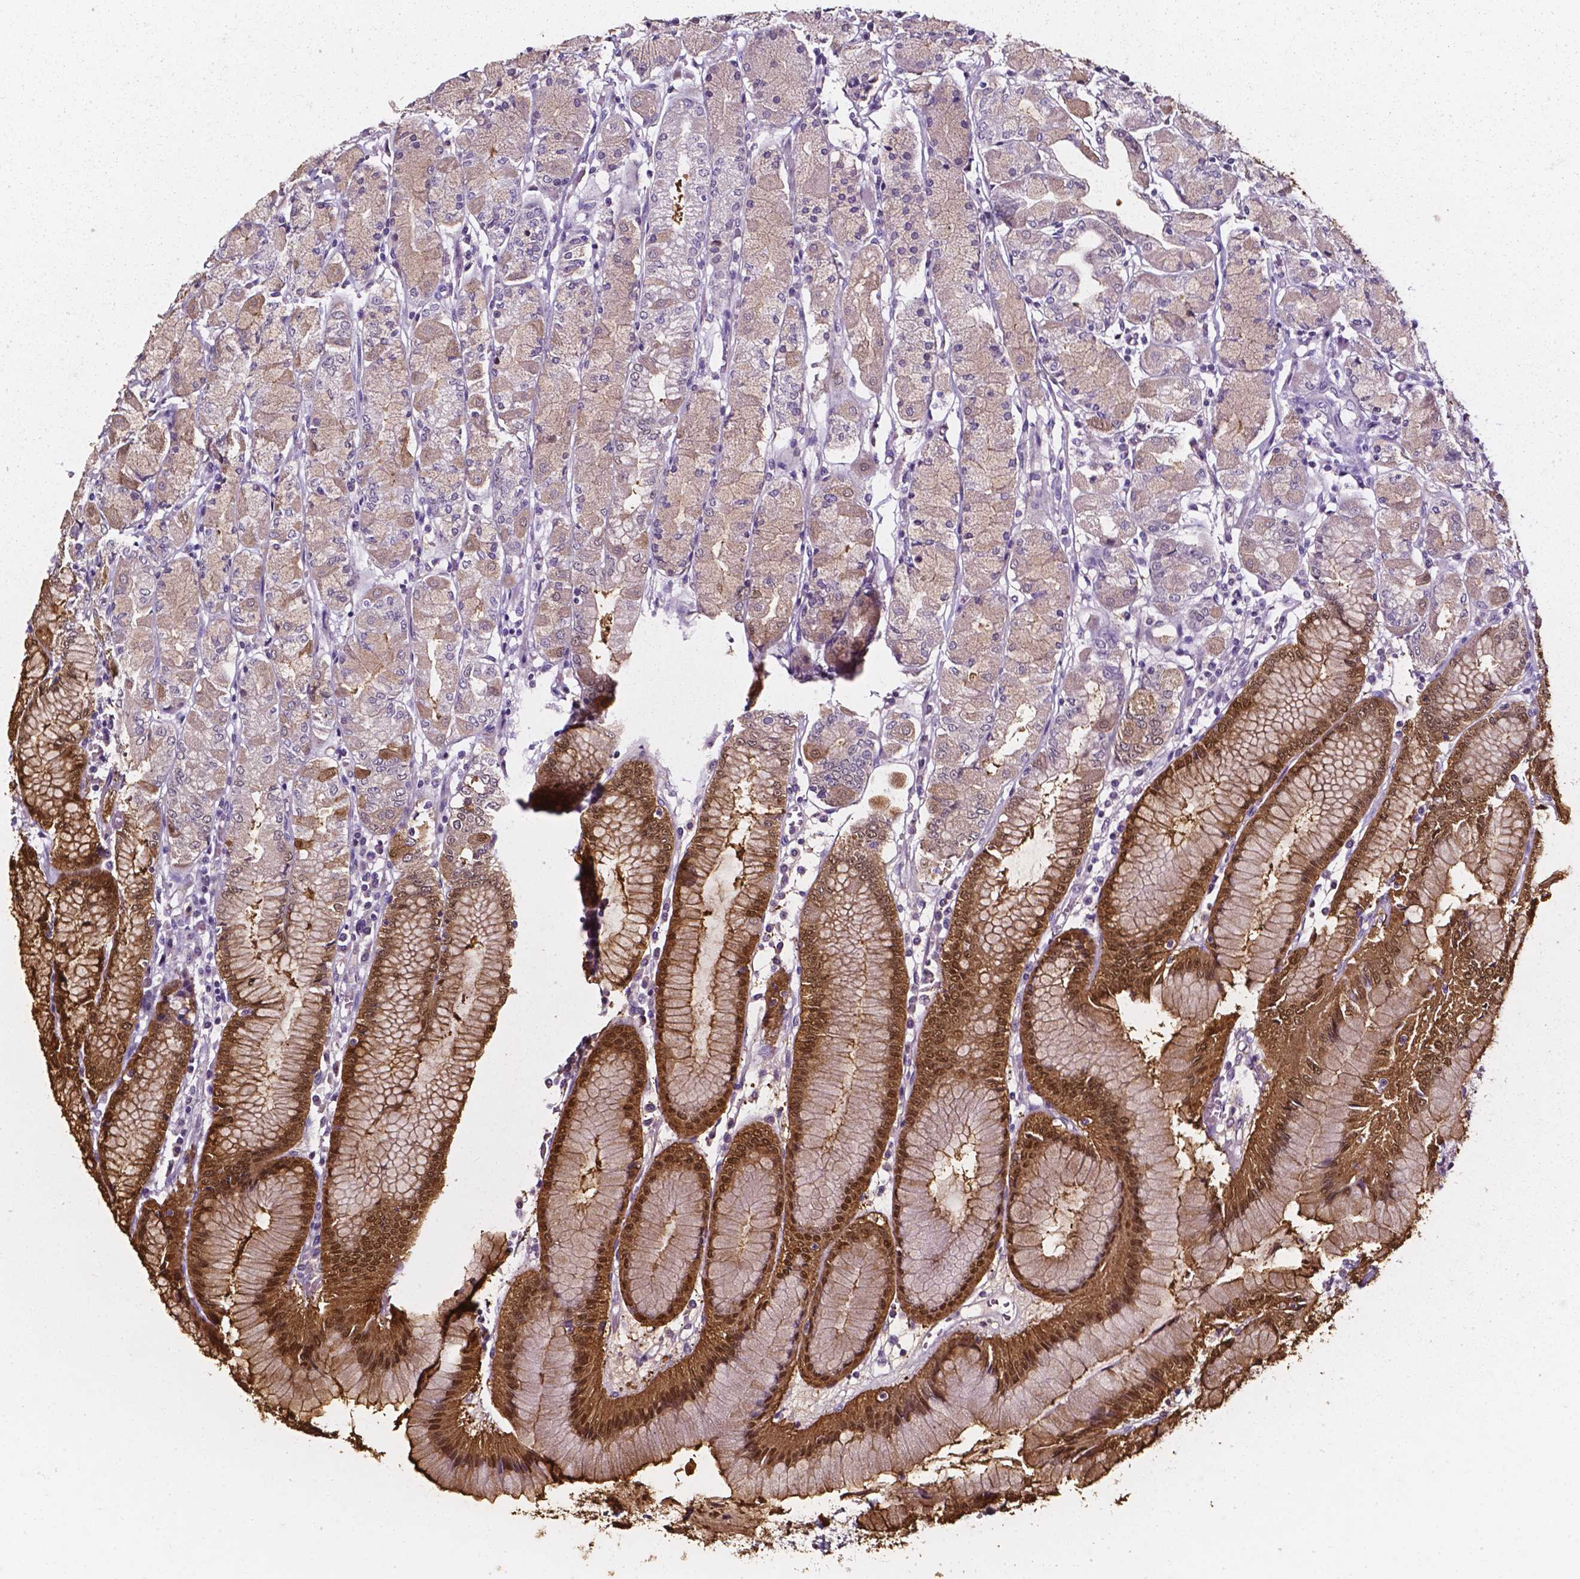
{"staining": {"intensity": "moderate", "quantity": "25%-75%", "location": "cytoplasmic/membranous,nuclear"}, "tissue": "stomach", "cell_type": "Glandular cells", "image_type": "normal", "snomed": [{"axis": "morphology", "description": "Normal tissue, NOS"}, {"axis": "topography", "description": "Stomach, upper"}], "caption": "Moderate cytoplasmic/membranous,nuclear staining for a protein is present in about 25%-75% of glandular cells of benign stomach using immunohistochemistry (IHC).", "gene": "AKR1B10", "patient": {"sex": "male", "age": 69}}